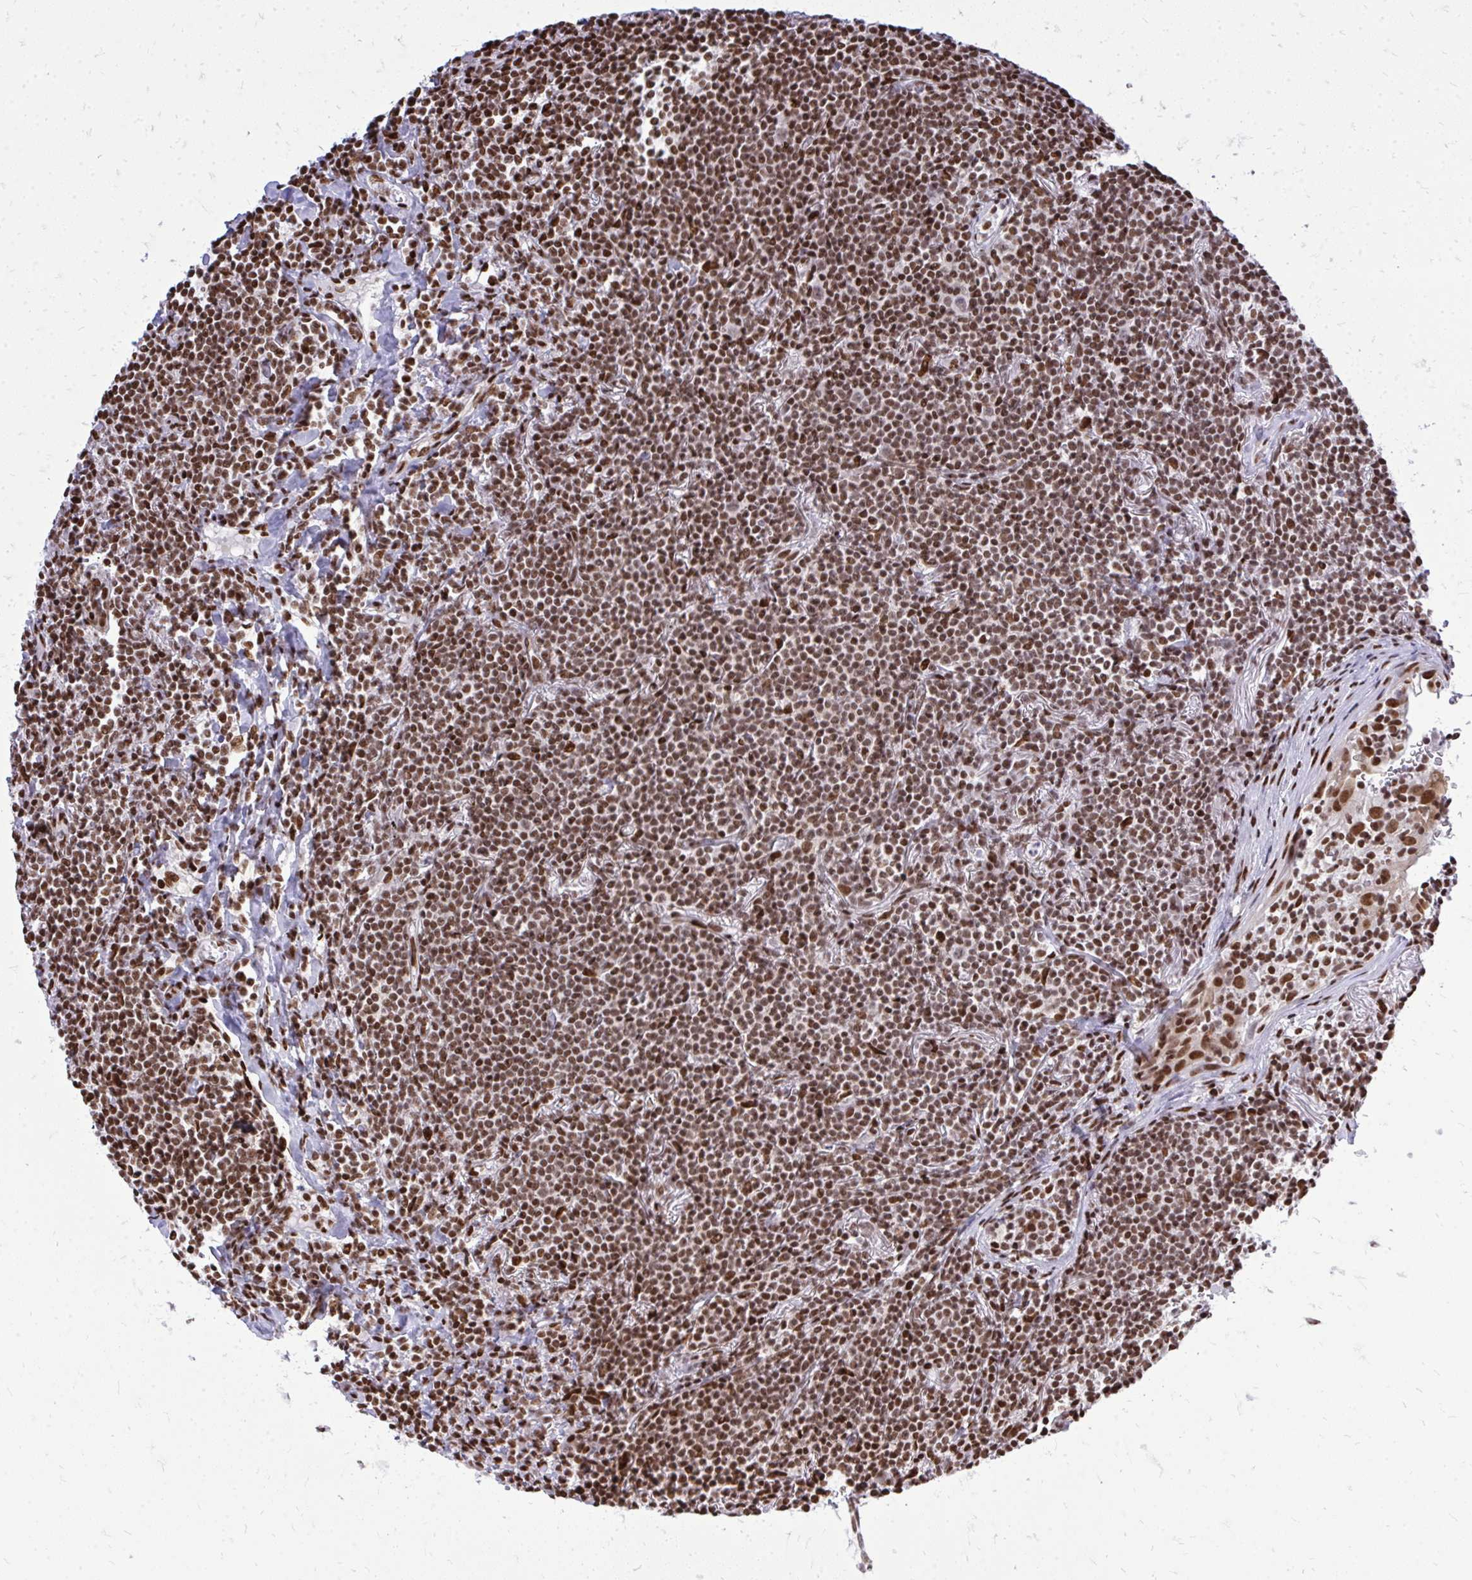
{"staining": {"intensity": "strong", "quantity": ">75%", "location": "nuclear"}, "tissue": "lymphoma", "cell_type": "Tumor cells", "image_type": "cancer", "snomed": [{"axis": "morphology", "description": "Malignant lymphoma, non-Hodgkin's type, Low grade"}, {"axis": "topography", "description": "Lung"}], "caption": "Immunohistochemistry (IHC) of human lymphoma shows high levels of strong nuclear positivity in about >75% of tumor cells. The protein of interest is shown in brown color, while the nuclei are stained blue.", "gene": "TBL1Y", "patient": {"sex": "female", "age": 71}}